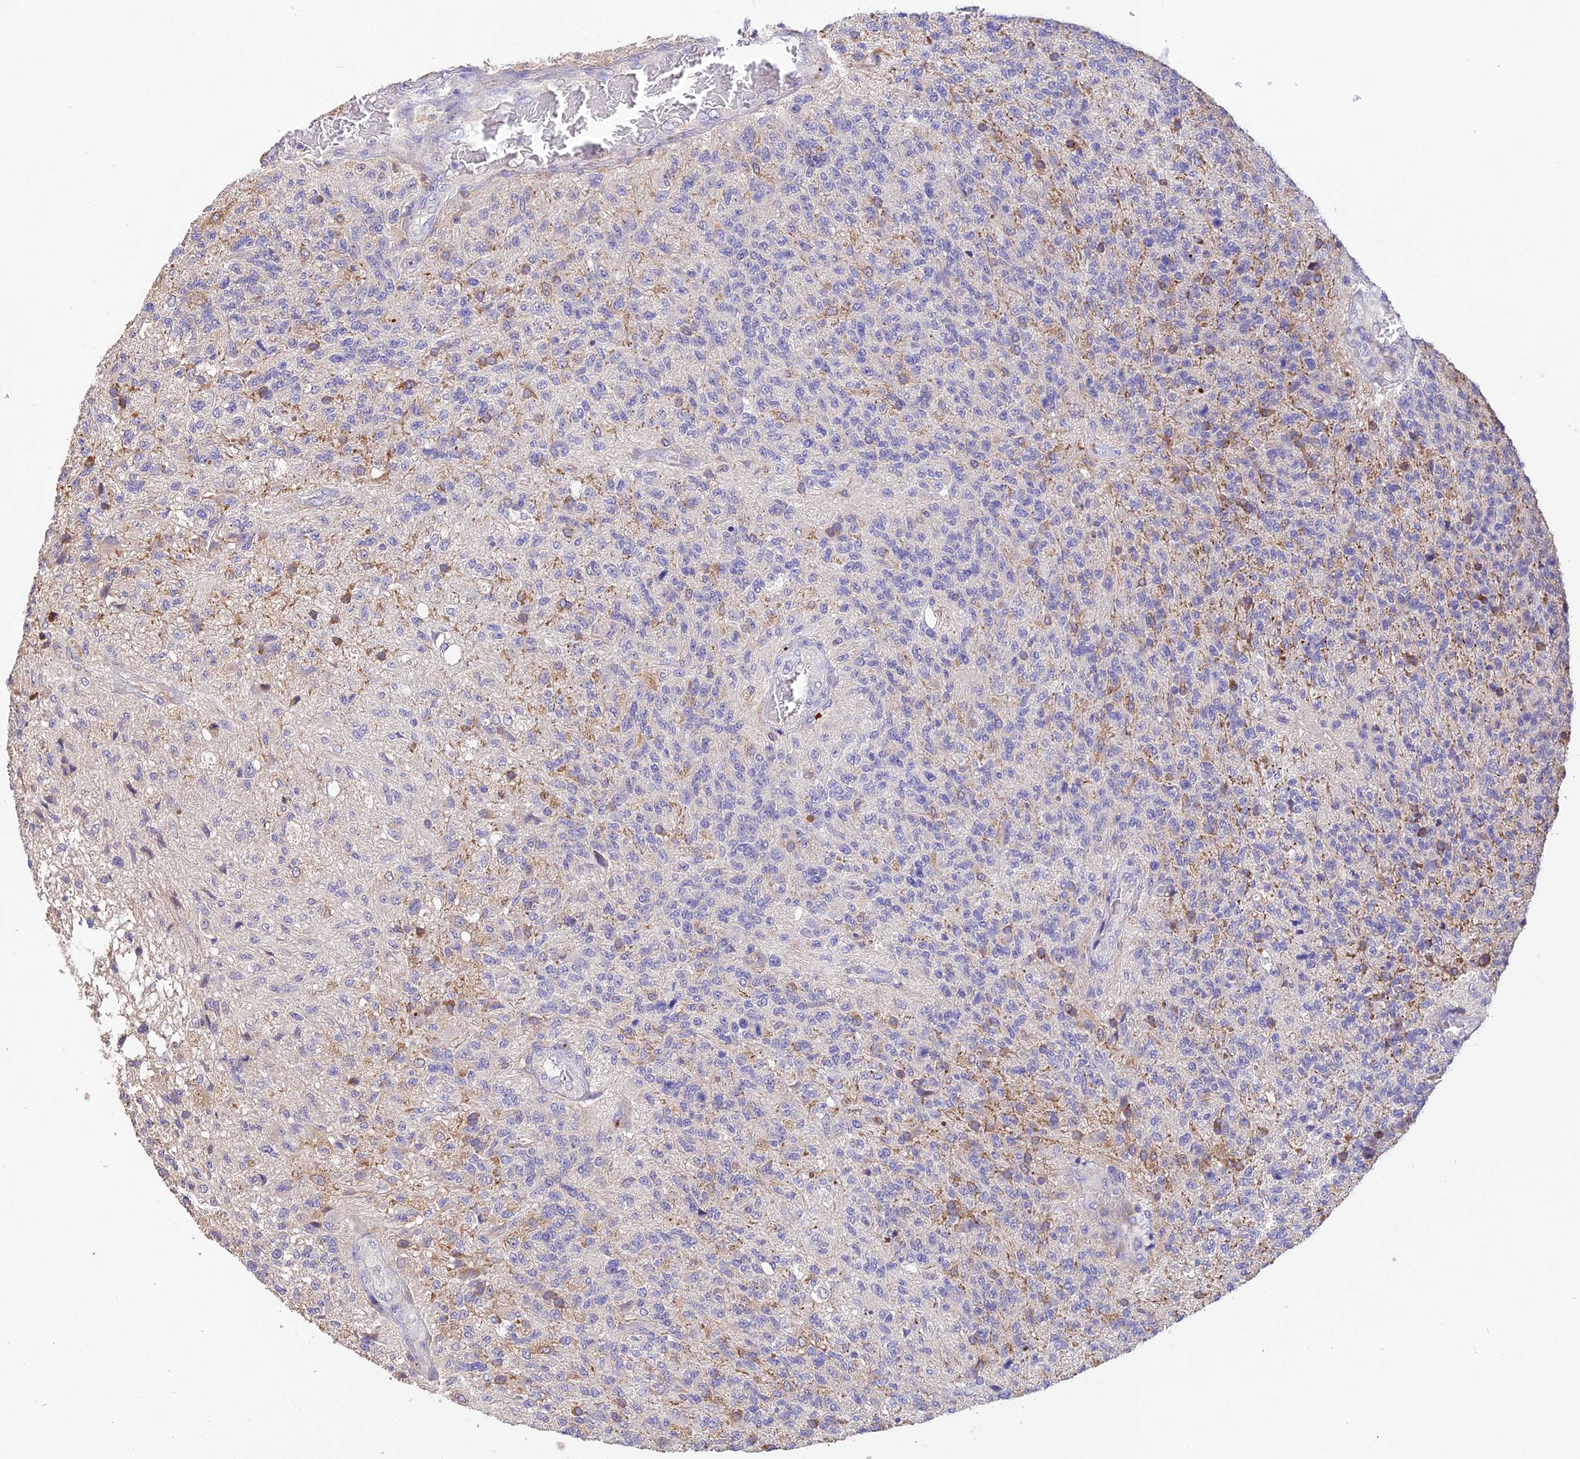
{"staining": {"intensity": "negative", "quantity": "none", "location": "none"}, "tissue": "glioma", "cell_type": "Tumor cells", "image_type": "cancer", "snomed": [{"axis": "morphology", "description": "Glioma, malignant, High grade"}, {"axis": "topography", "description": "Brain"}], "caption": "Tumor cells show no significant protein expression in malignant glioma (high-grade). (DAB (3,3'-diaminobenzidine) immunohistochemistry, high magnification).", "gene": "DENND5B", "patient": {"sex": "male", "age": 56}}